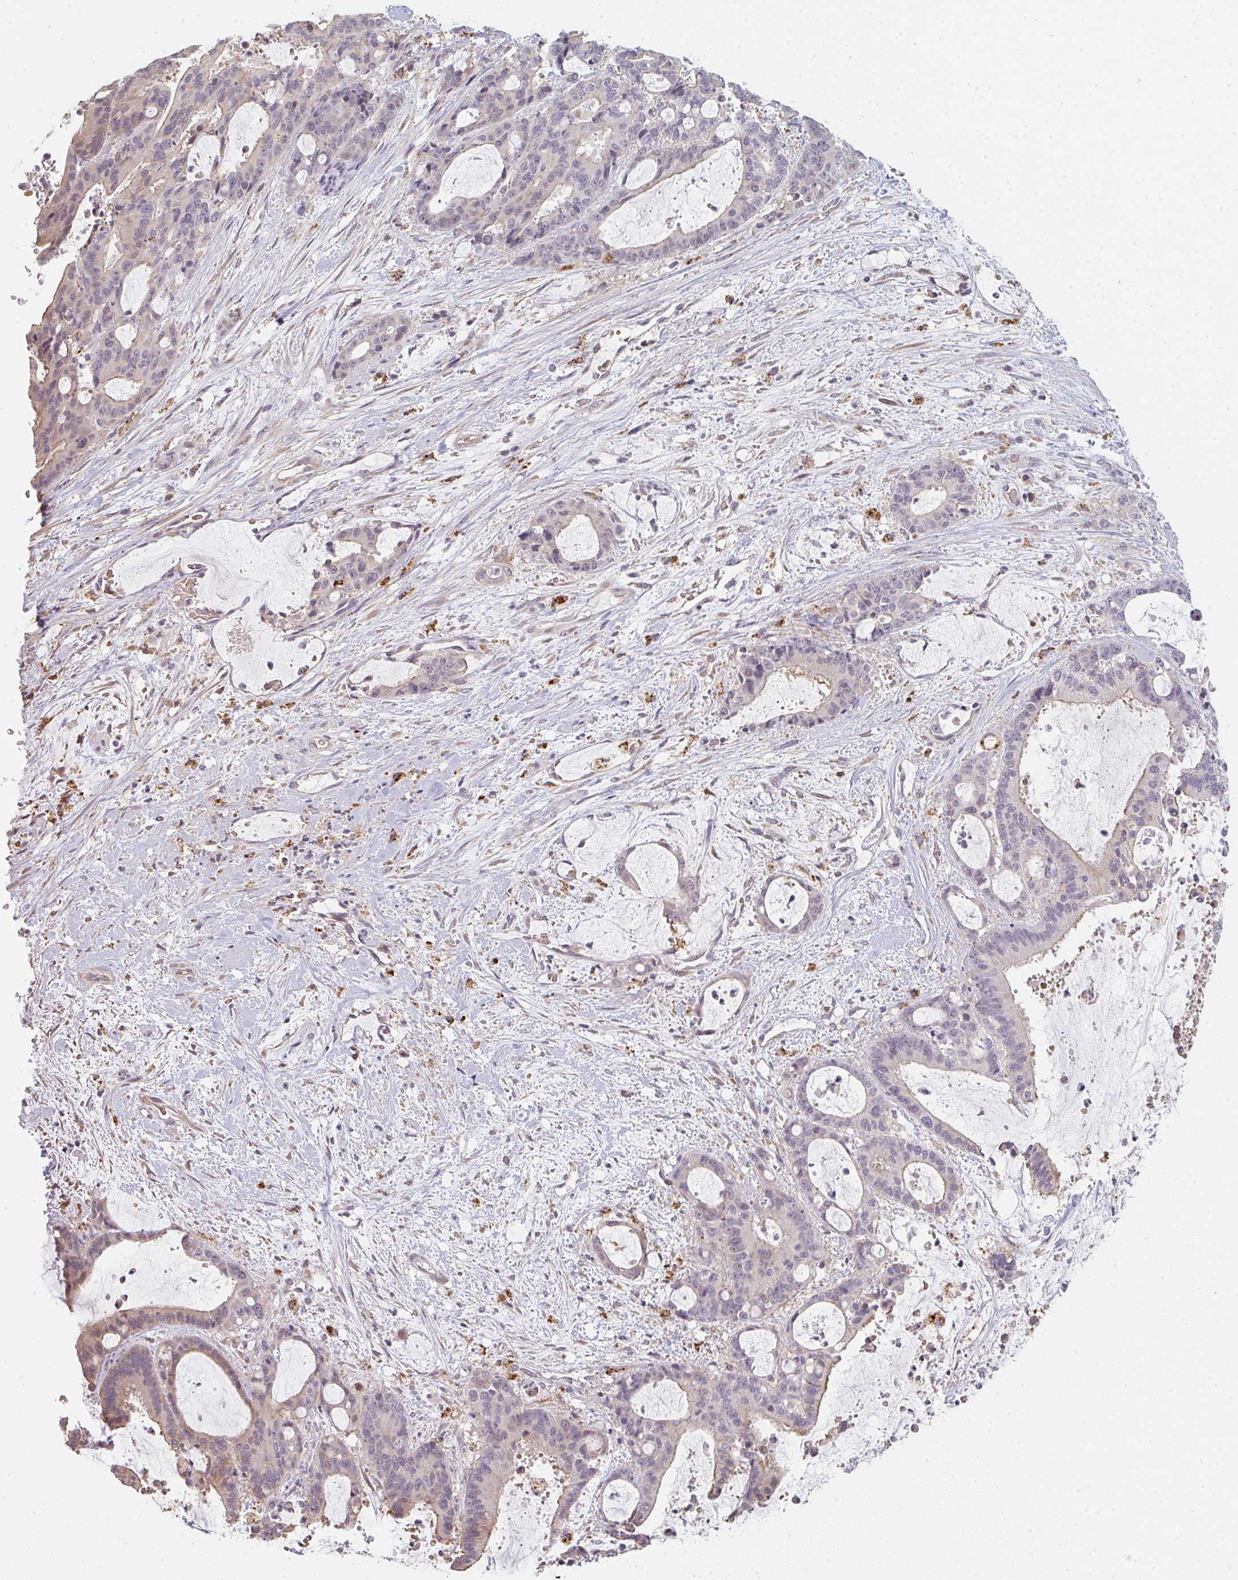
{"staining": {"intensity": "negative", "quantity": "none", "location": "none"}, "tissue": "liver cancer", "cell_type": "Tumor cells", "image_type": "cancer", "snomed": [{"axis": "morphology", "description": "Normal tissue, NOS"}, {"axis": "morphology", "description": "Cholangiocarcinoma"}, {"axis": "topography", "description": "Liver"}, {"axis": "topography", "description": "Peripheral nerve tissue"}], "caption": "Human liver cholangiocarcinoma stained for a protein using immunohistochemistry displays no positivity in tumor cells.", "gene": "TMEM237", "patient": {"sex": "female", "age": 73}}